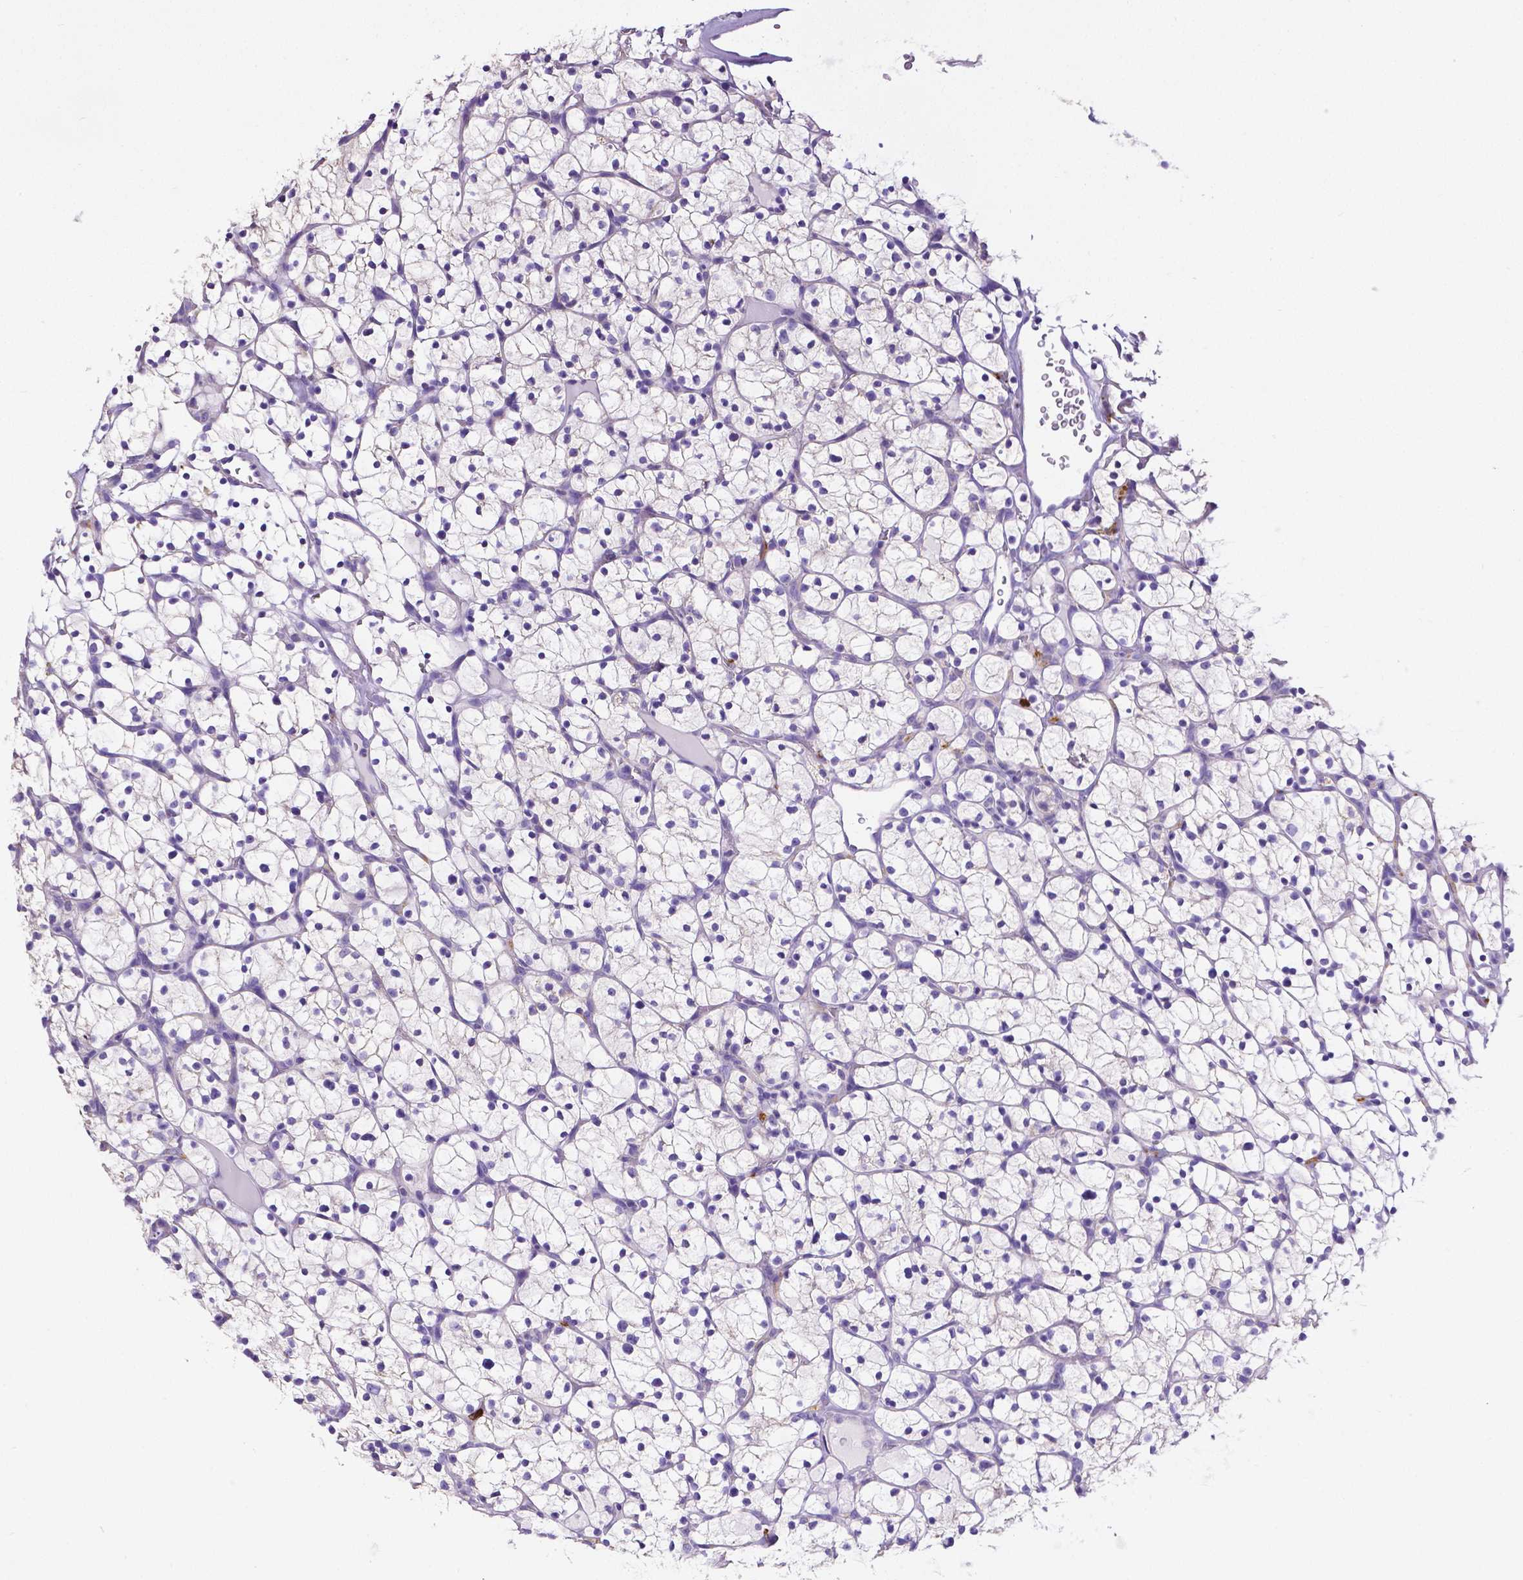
{"staining": {"intensity": "negative", "quantity": "none", "location": "none"}, "tissue": "renal cancer", "cell_type": "Tumor cells", "image_type": "cancer", "snomed": [{"axis": "morphology", "description": "Adenocarcinoma, NOS"}, {"axis": "topography", "description": "Kidney"}], "caption": "This is an IHC photomicrograph of renal adenocarcinoma. There is no expression in tumor cells.", "gene": "MMP9", "patient": {"sex": "female", "age": 64}}